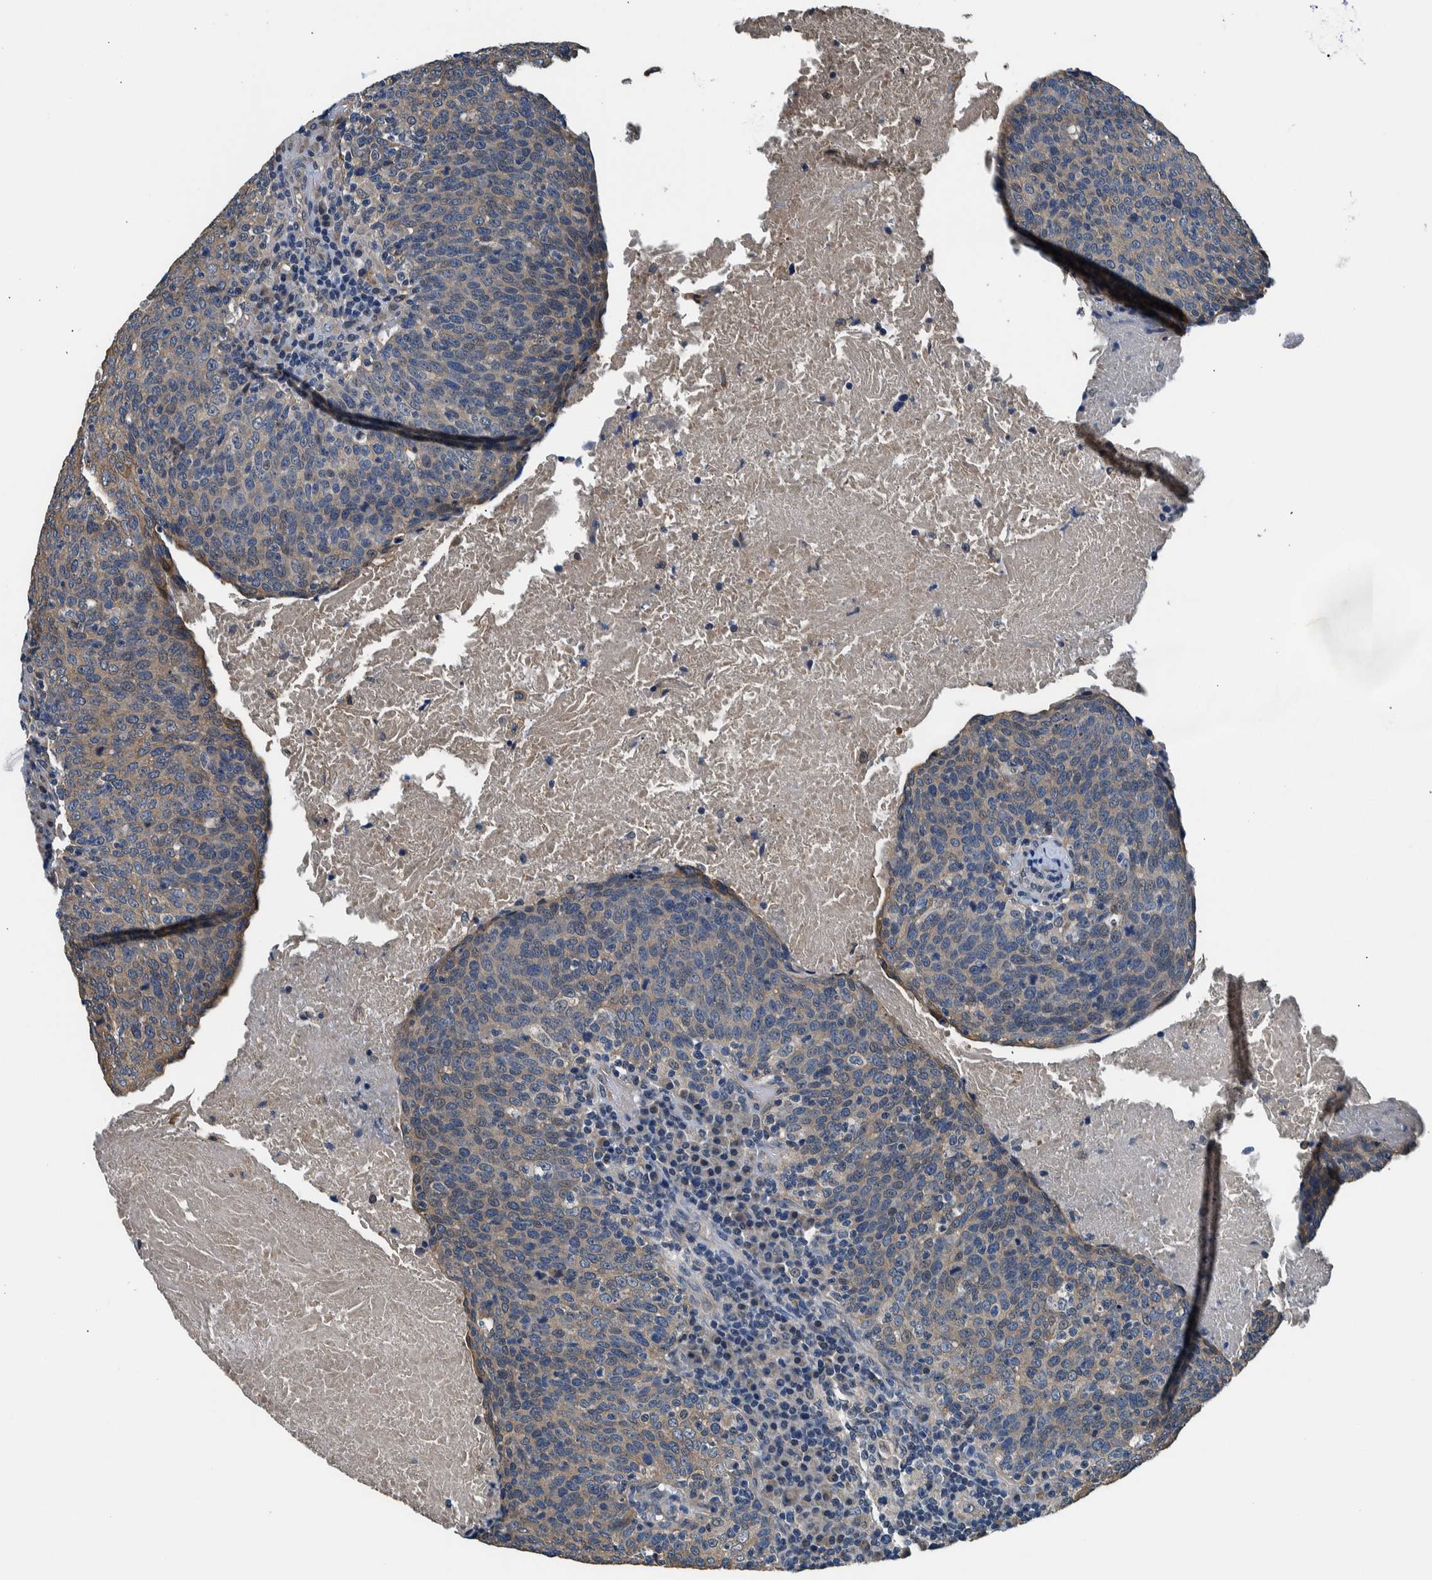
{"staining": {"intensity": "weak", "quantity": "25%-75%", "location": "cytoplasmic/membranous"}, "tissue": "head and neck cancer", "cell_type": "Tumor cells", "image_type": "cancer", "snomed": [{"axis": "morphology", "description": "Squamous cell carcinoma, NOS"}, {"axis": "morphology", "description": "Squamous cell carcinoma, metastatic, NOS"}, {"axis": "topography", "description": "Lymph node"}, {"axis": "topography", "description": "Head-Neck"}], "caption": "Immunohistochemistry of human head and neck cancer reveals low levels of weak cytoplasmic/membranous staining in approximately 25%-75% of tumor cells.", "gene": "NIBAN2", "patient": {"sex": "male", "age": 62}}